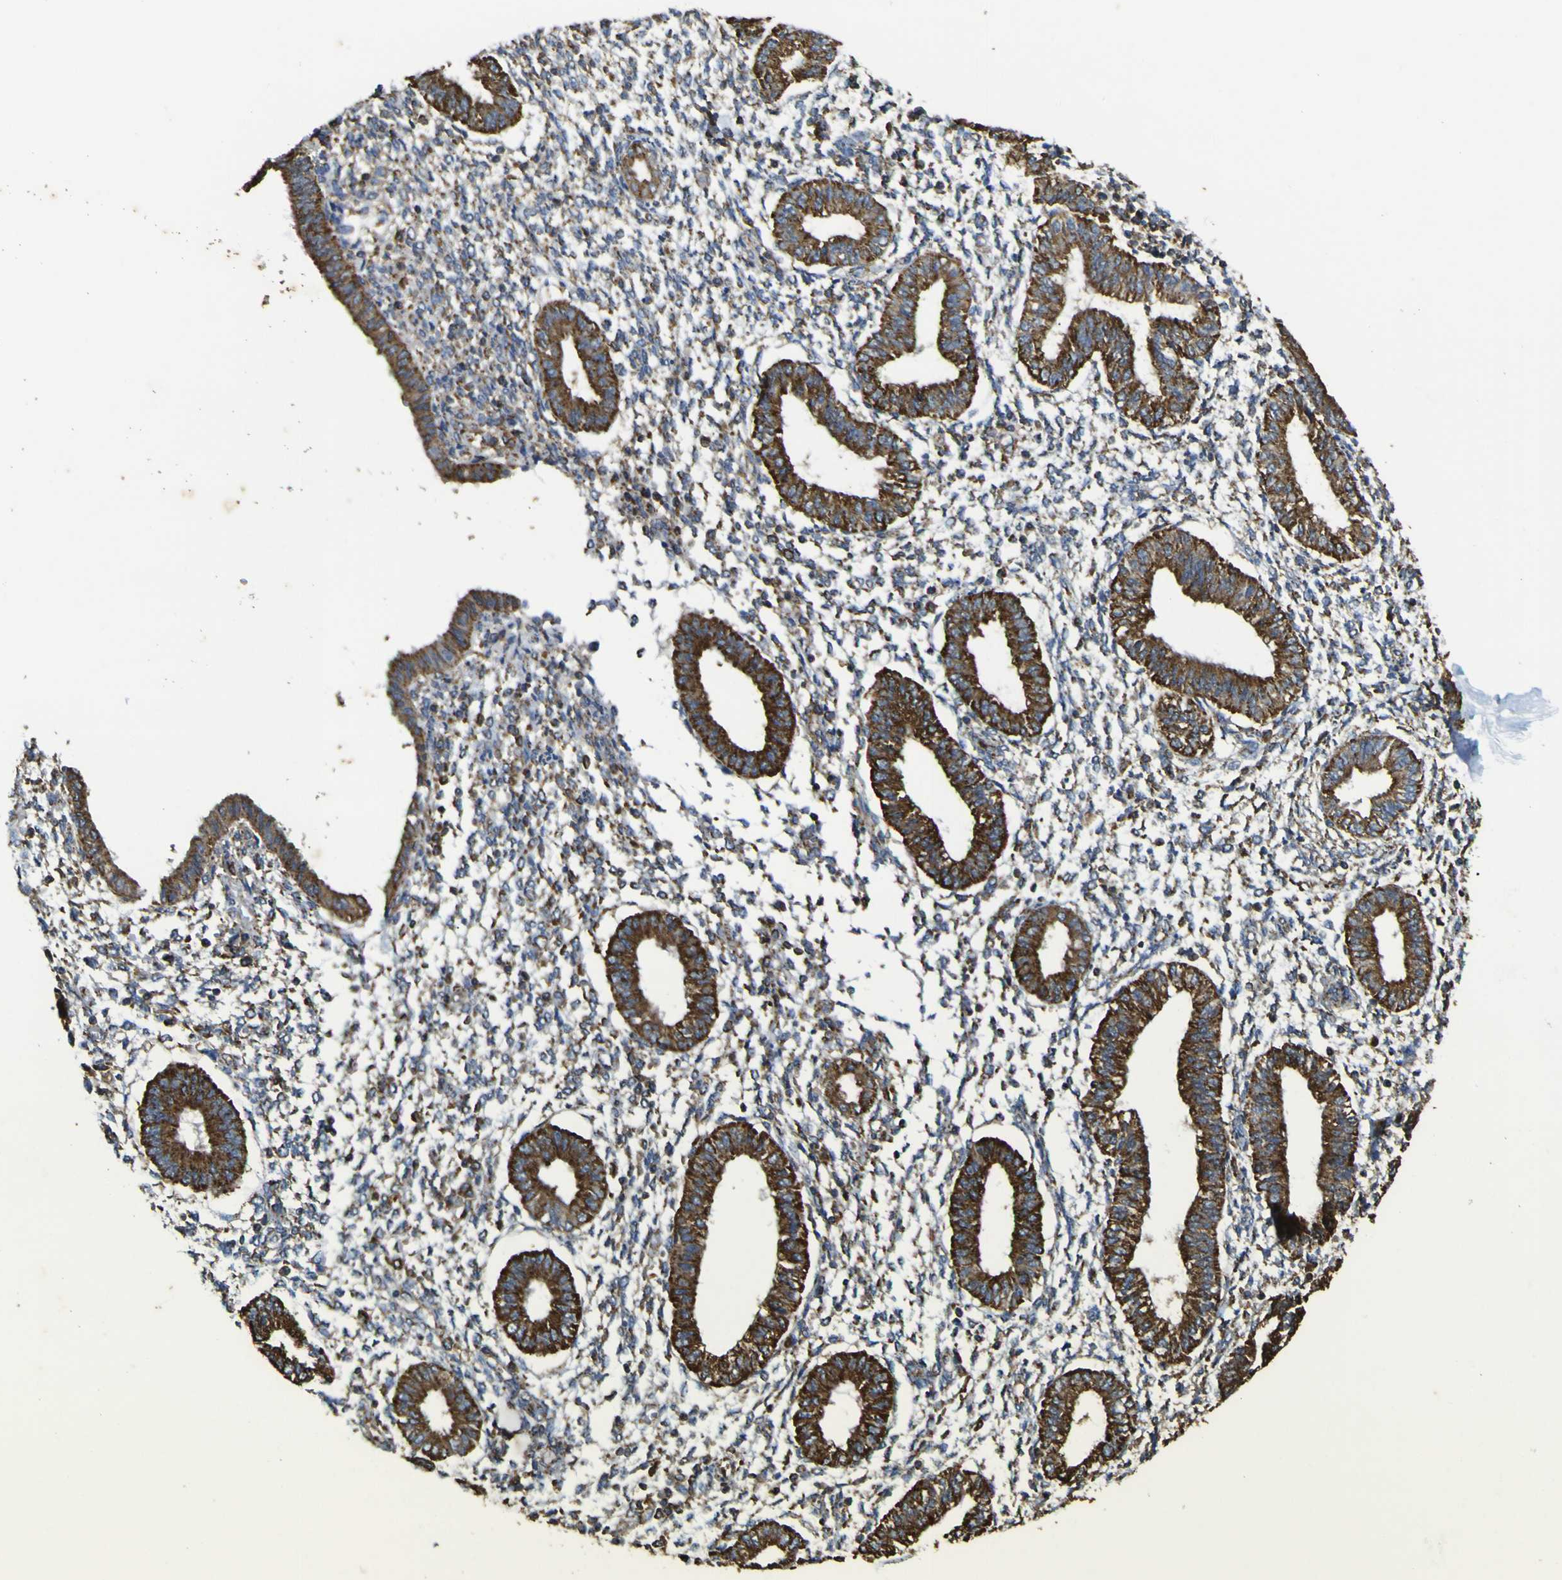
{"staining": {"intensity": "weak", "quantity": ">75%", "location": "cytoplasmic/membranous"}, "tissue": "endometrium", "cell_type": "Cells in endometrial stroma", "image_type": "normal", "snomed": [{"axis": "morphology", "description": "Normal tissue, NOS"}, {"axis": "topography", "description": "Endometrium"}], "caption": "The micrograph exhibits immunohistochemical staining of normal endometrium. There is weak cytoplasmic/membranous positivity is present in about >75% of cells in endometrial stroma.", "gene": "ACSL3", "patient": {"sex": "female", "age": 50}}